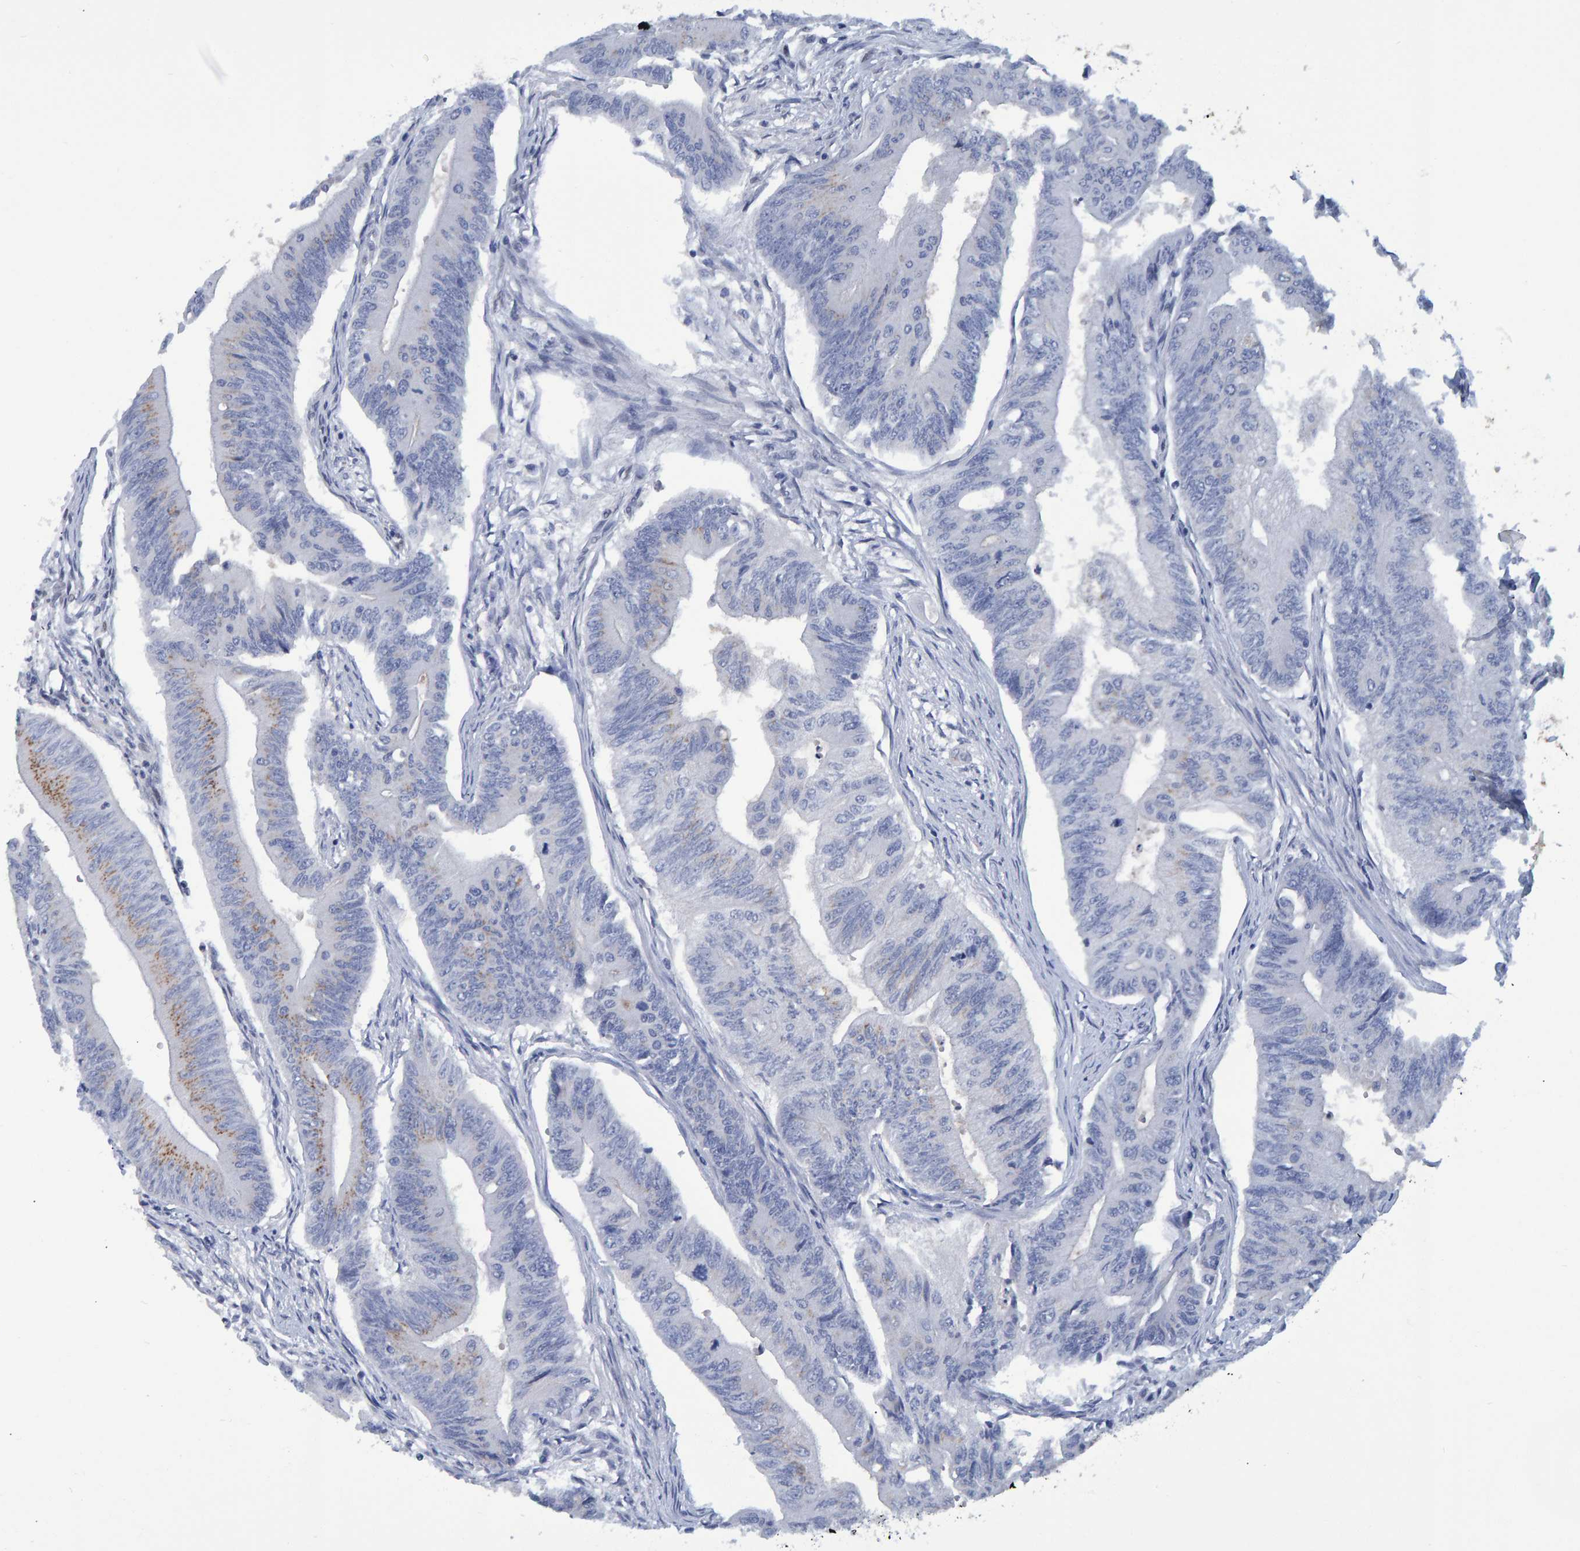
{"staining": {"intensity": "moderate", "quantity": "<25%", "location": "cytoplasmic/membranous"}, "tissue": "colorectal cancer", "cell_type": "Tumor cells", "image_type": "cancer", "snomed": [{"axis": "morphology", "description": "Adenoma, NOS"}, {"axis": "morphology", "description": "Adenocarcinoma, NOS"}, {"axis": "topography", "description": "Colon"}], "caption": "Immunohistochemical staining of colorectal cancer (adenoma) displays low levels of moderate cytoplasmic/membranous positivity in about <25% of tumor cells. Ihc stains the protein of interest in brown and the nuclei are stained blue.", "gene": "QKI", "patient": {"sex": "male", "age": 79}}